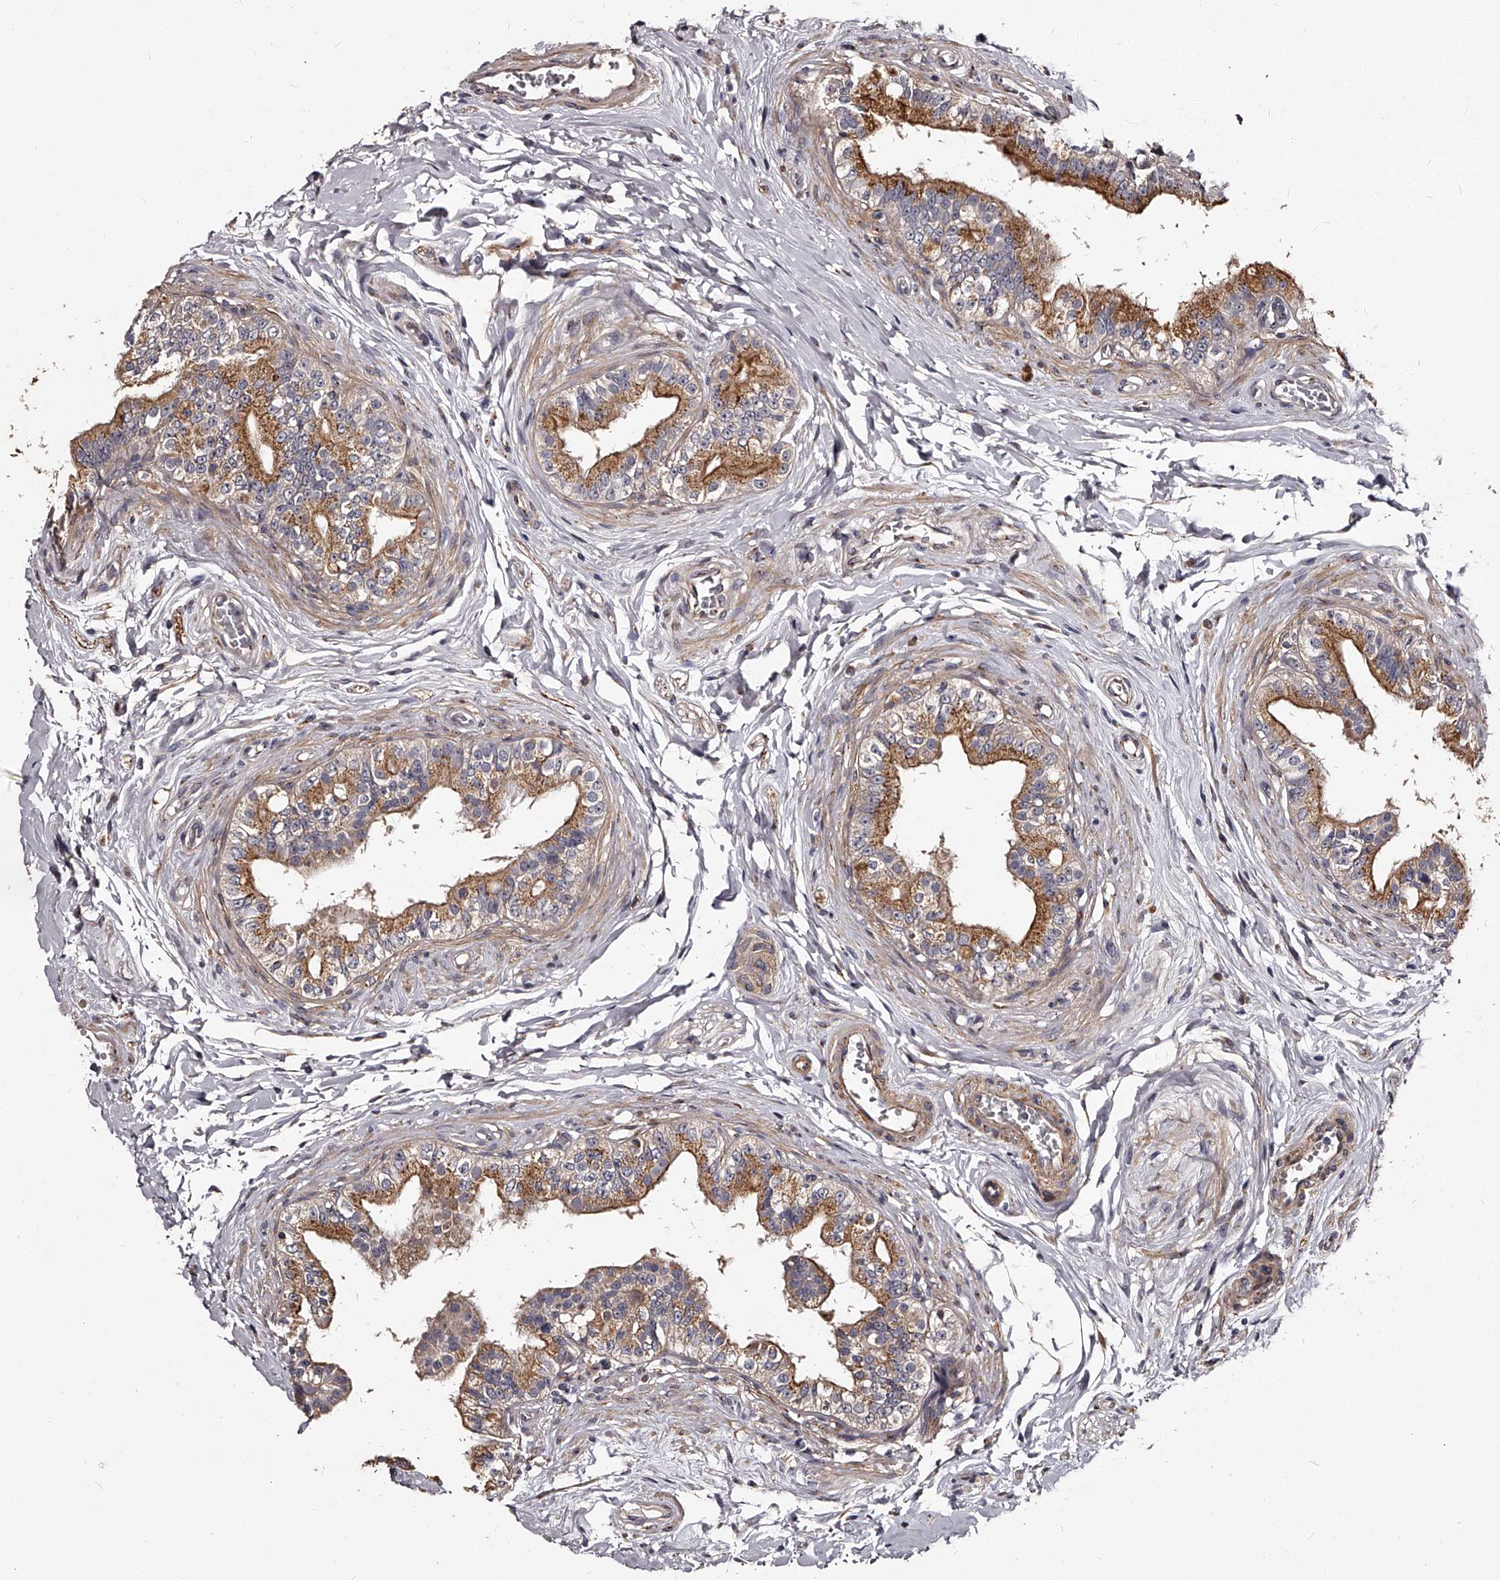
{"staining": {"intensity": "moderate", "quantity": ">75%", "location": "cytoplasmic/membranous"}, "tissue": "epididymis", "cell_type": "Glandular cells", "image_type": "normal", "snomed": [{"axis": "morphology", "description": "Normal tissue, NOS"}, {"axis": "topography", "description": "Testis"}, {"axis": "topography", "description": "Epididymis"}], "caption": "Immunohistochemical staining of normal human epididymis shows >75% levels of moderate cytoplasmic/membranous protein expression in approximately >75% of glandular cells.", "gene": "RSC1A1", "patient": {"sex": "male", "age": 36}}